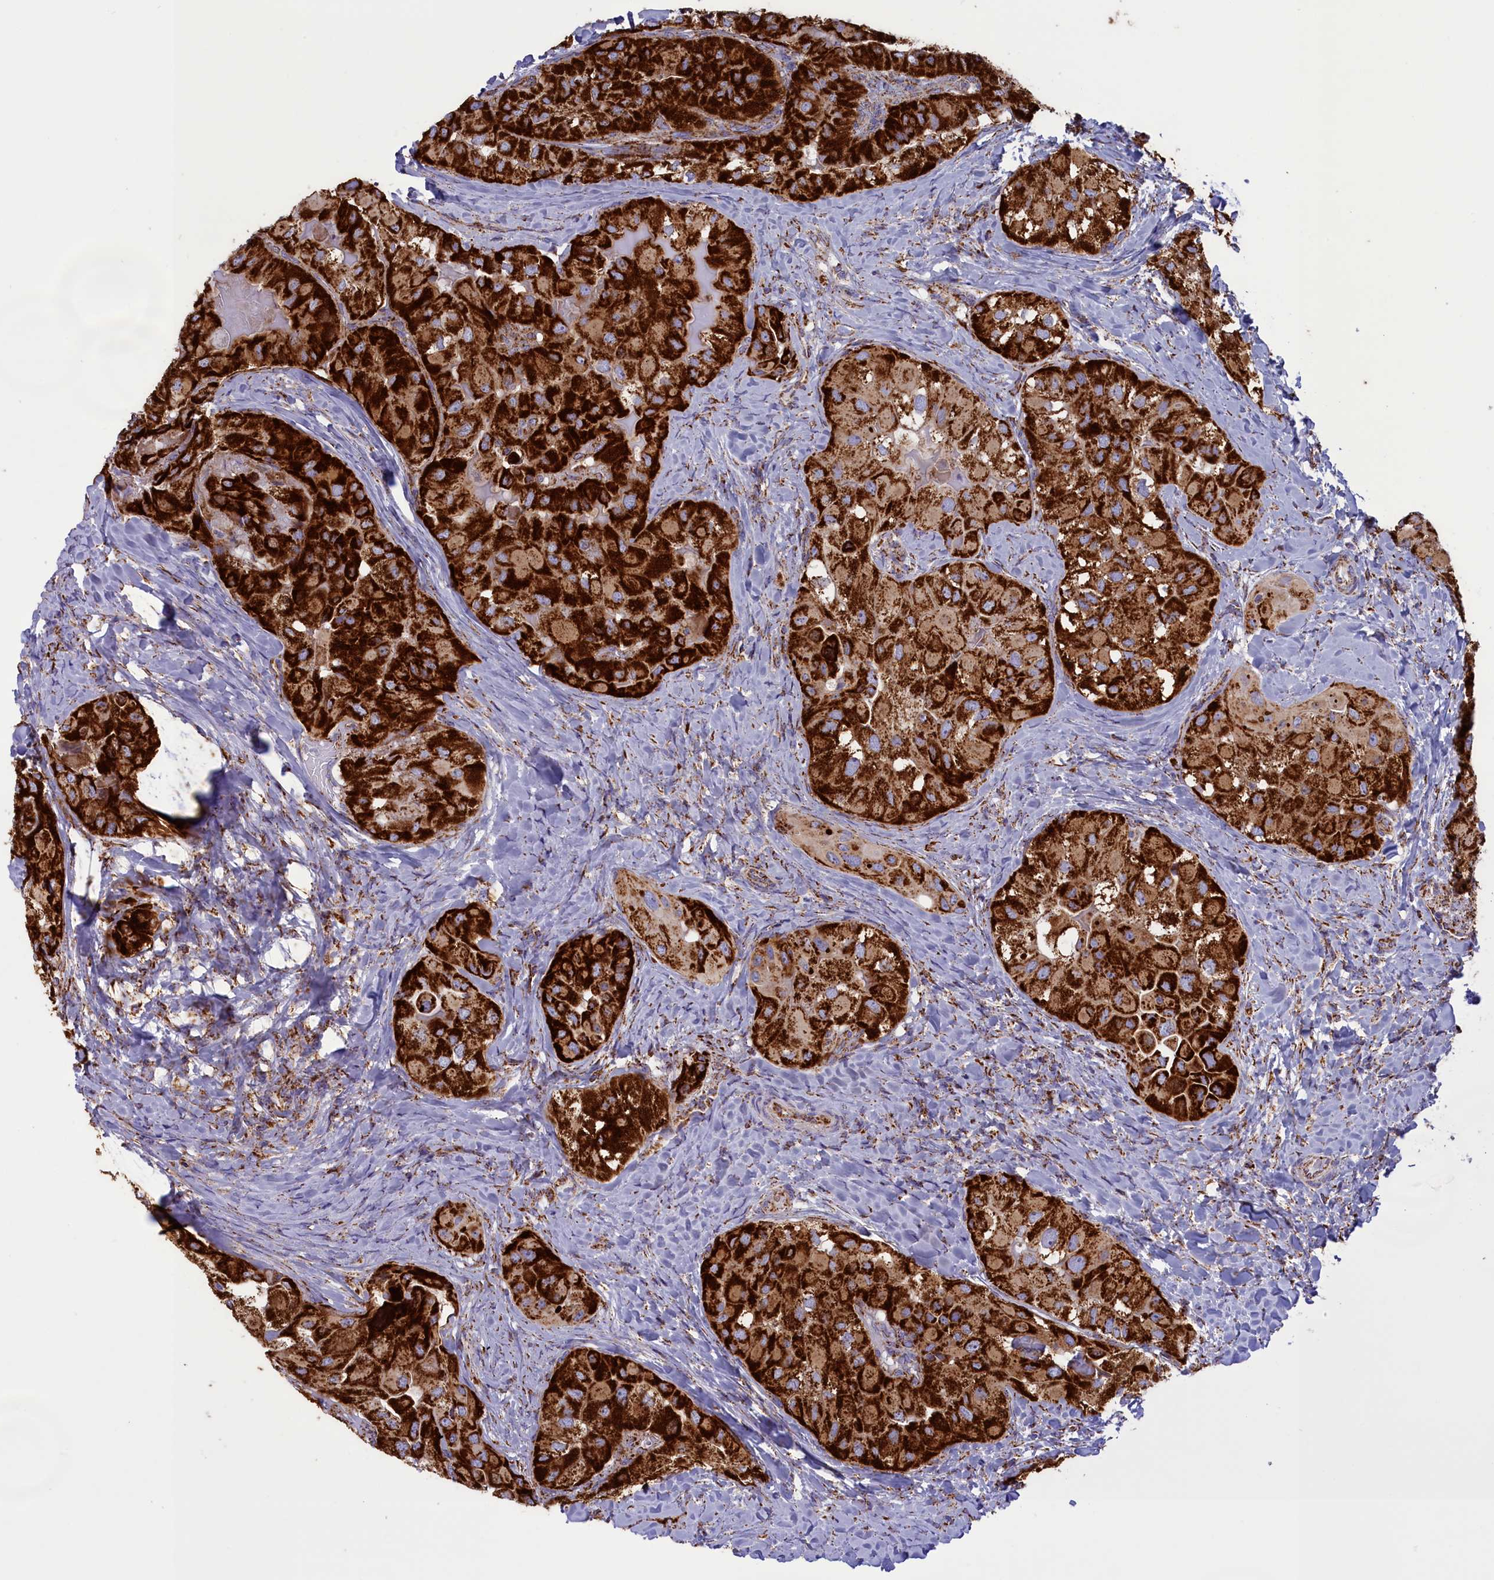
{"staining": {"intensity": "strong", "quantity": ">75%", "location": "cytoplasmic/membranous"}, "tissue": "thyroid cancer", "cell_type": "Tumor cells", "image_type": "cancer", "snomed": [{"axis": "morphology", "description": "Normal tissue, NOS"}, {"axis": "morphology", "description": "Papillary adenocarcinoma, NOS"}, {"axis": "topography", "description": "Thyroid gland"}], "caption": "Human thyroid papillary adenocarcinoma stained for a protein (brown) exhibits strong cytoplasmic/membranous positive positivity in about >75% of tumor cells.", "gene": "ISOC2", "patient": {"sex": "female", "age": 59}}